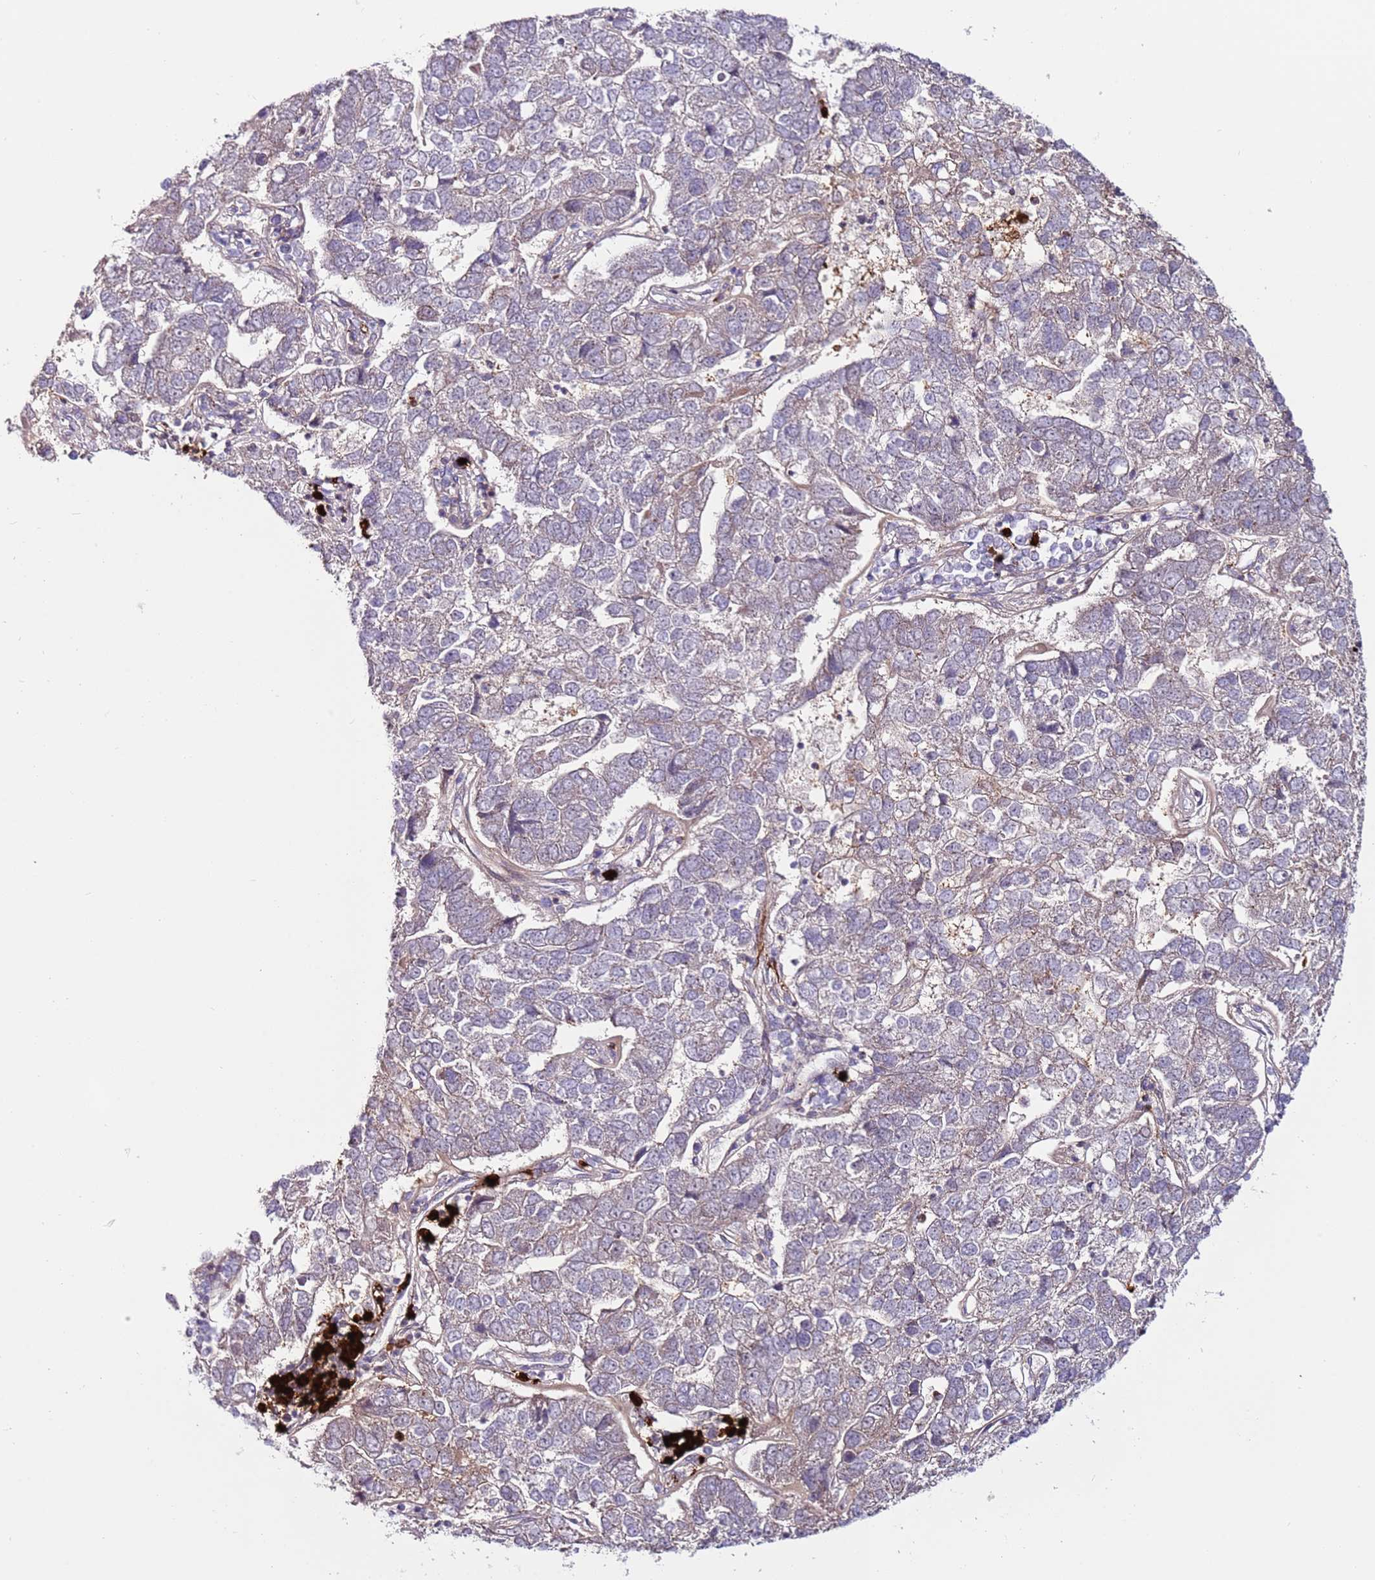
{"staining": {"intensity": "negative", "quantity": "none", "location": "none"}, "tissue": "pancreatic cancer", "cell_type": "Tumor cells", "image_type": "cancer", "snomed": [{"axis": "morphology", "description": "Adenocarcinoma, NOS"}, {"axis": "topography", "description": "Pancreas"}], "caption": "Human adenocarcinoma (pancreatic) stained for a protein using immunohistochemistry displays no expression in tumor cells.", "gene": "MTG2", "patient": {"sex": "female", "age": 61}}